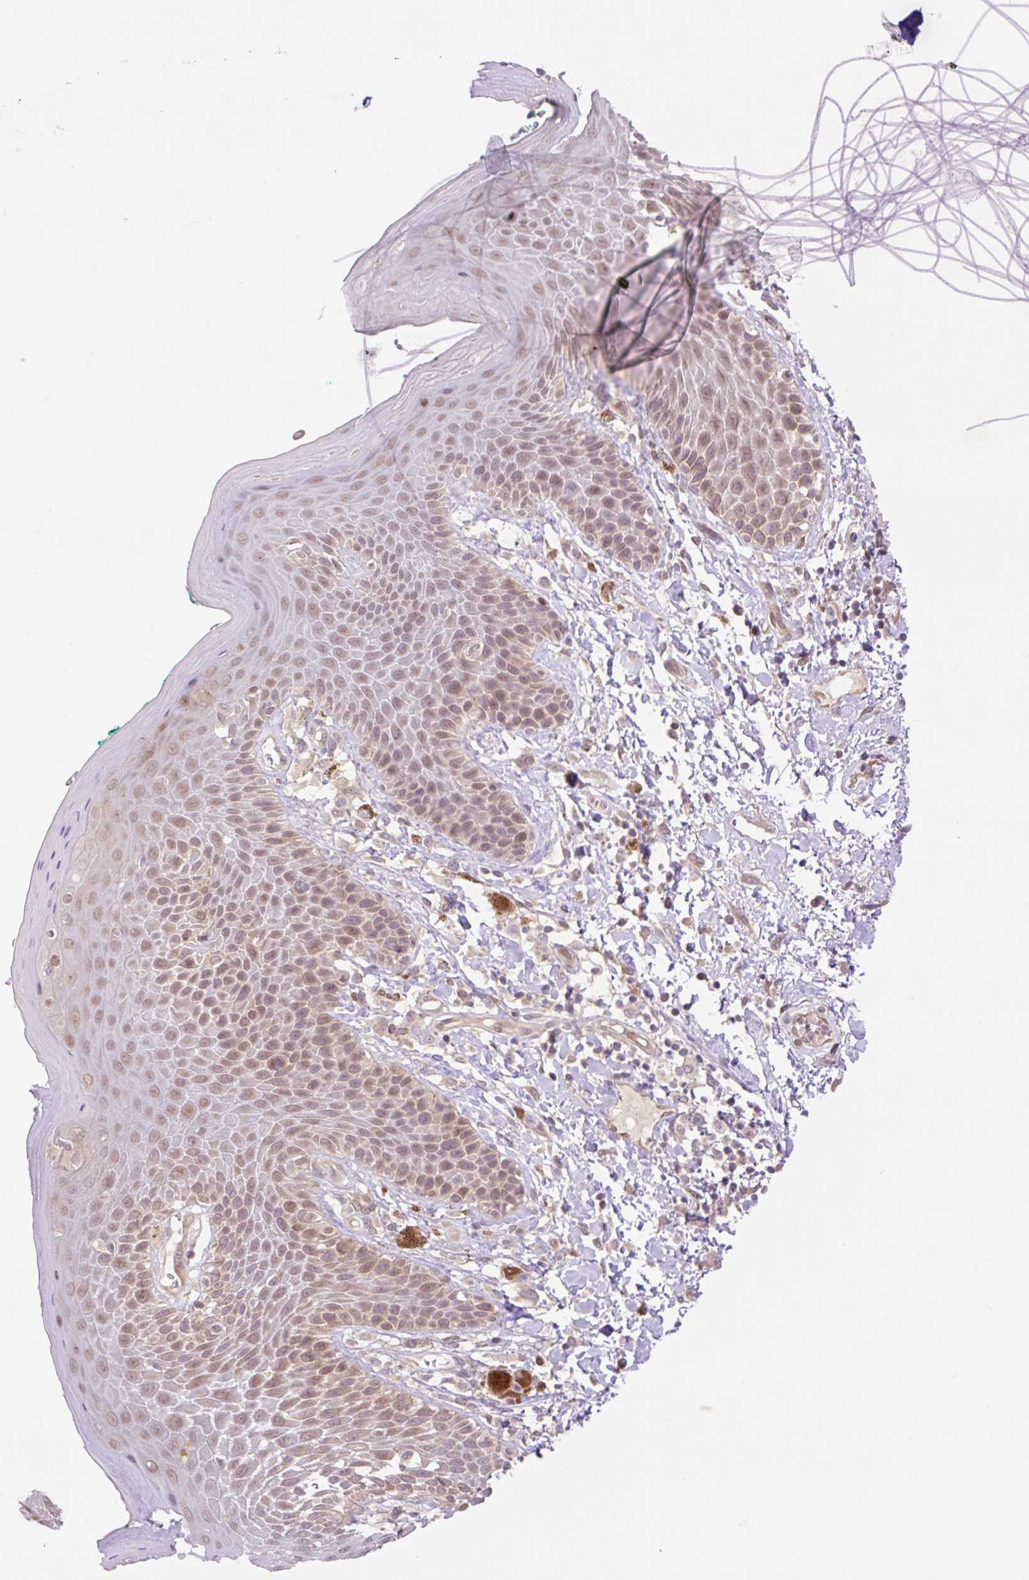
{"staining": {"intensity": "moderate", "quantity": "25%-75%", "location": "cytoplasmic/membranous,nuclear"}, "tissue": "skin", "cell_type": "Epidermal cells", "image_type": "normal", "snomed": [{"axis": "morphology", "description": "Normal tissue, NOS"}, {"axis": "topography", "description": "Peripheral nerve tissue"}], "caption": "Benign skin demonstrates moderate cytoplasmic/membranous,nuclear positivity in approximately 25%-75% of epidermal cells (DAB IHC, brown staining for protein, blue staining for nuclei)..", "gene": "VPS25", "patient": {"sex": "male", "age": 51}}